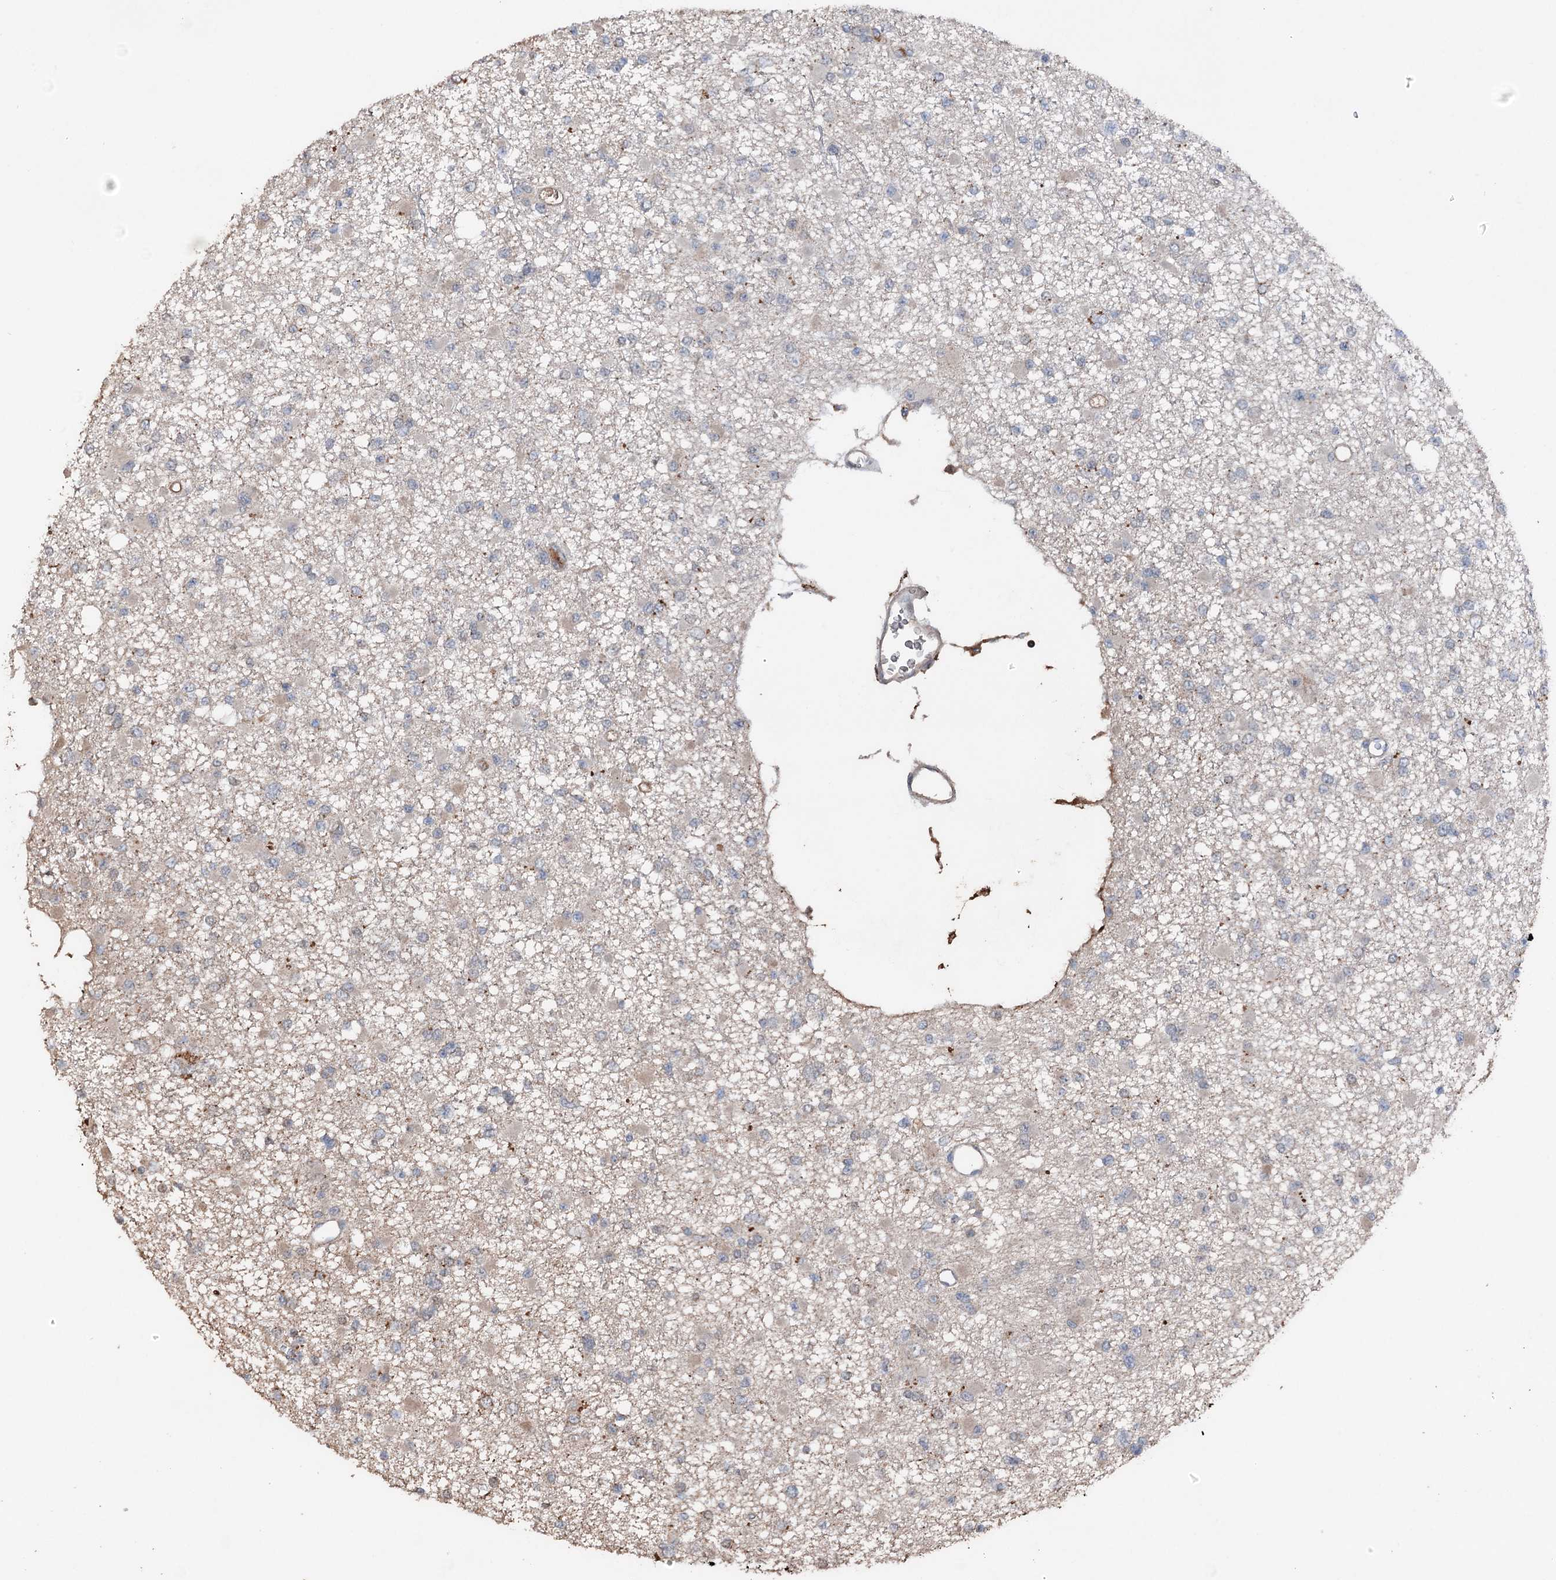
{"staining": {"intensity": "negative", "quantity": "none", "location": "none"}, "tissue": "glioma", "cell_type": "Tumor cells", "image_type": "cancer", "snomed": [{"axis": "morphology", "description": "Glioma, malignant, Low grade"}, {"axis": "topography", "description": "Brain"}], "caption": "The micrograph demonstrates no significant staining in tumor cells of glioma.", "gene": "ARL13A", "patient": {"sex": "female", "age": 22}}